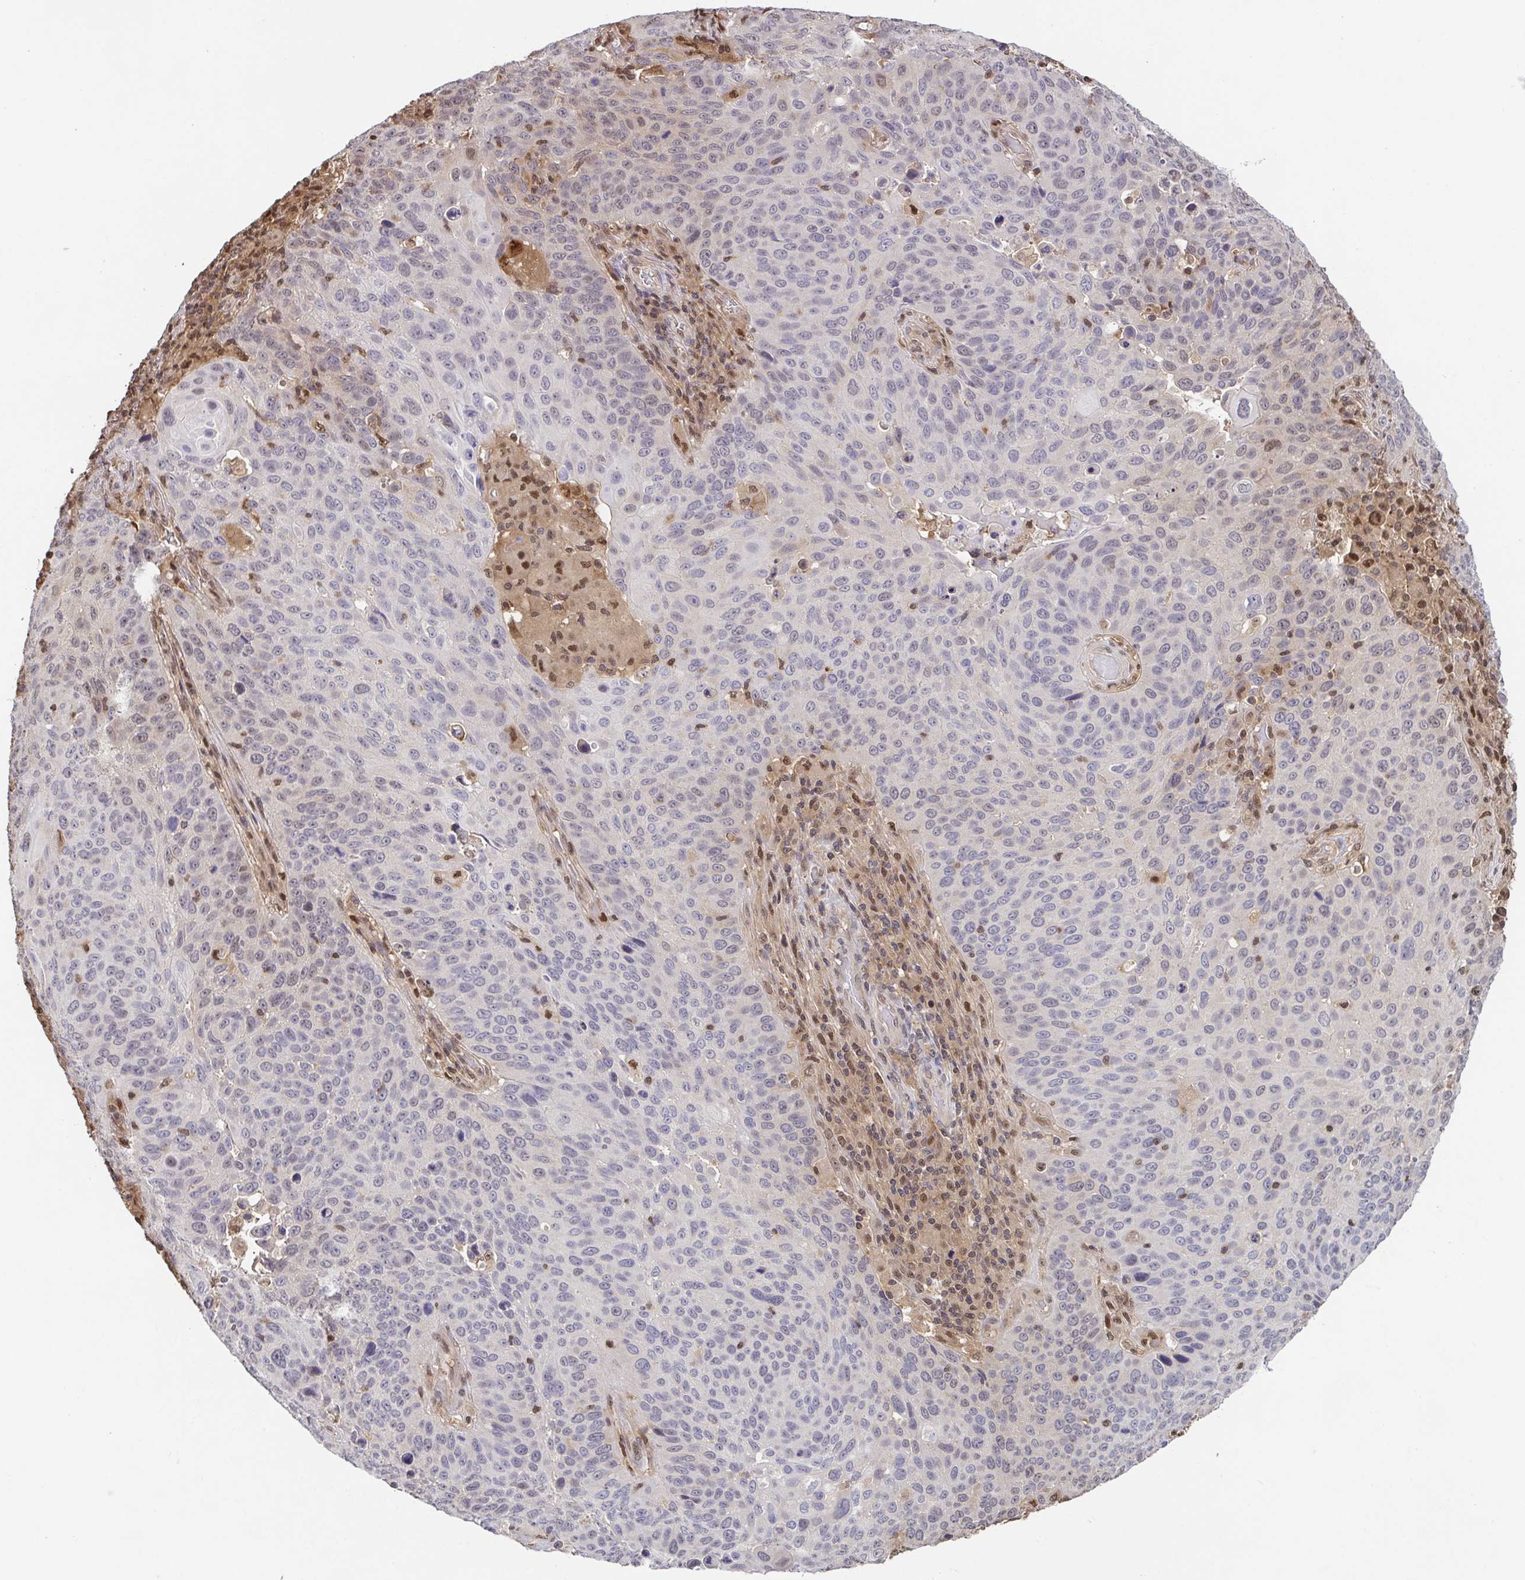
{"staining": {"intensity": "weak", "quantity": "<25%", "location": "nuclear"}, "tissue": "lung cancer", "cell_type": "Tumor cells", "image_type": "cancer", "snomed": [{"axis": "morphology", "description": "Squamous cell carcinoma, NOS"}, {"axis": "topography", "description": "Lung"}], "caption": "Tumor cells are negative for brown protein staining in lung squamous cell carcinoma.", "gene": "PSMB9", "patient": {"sex": "male", "age": 68}}